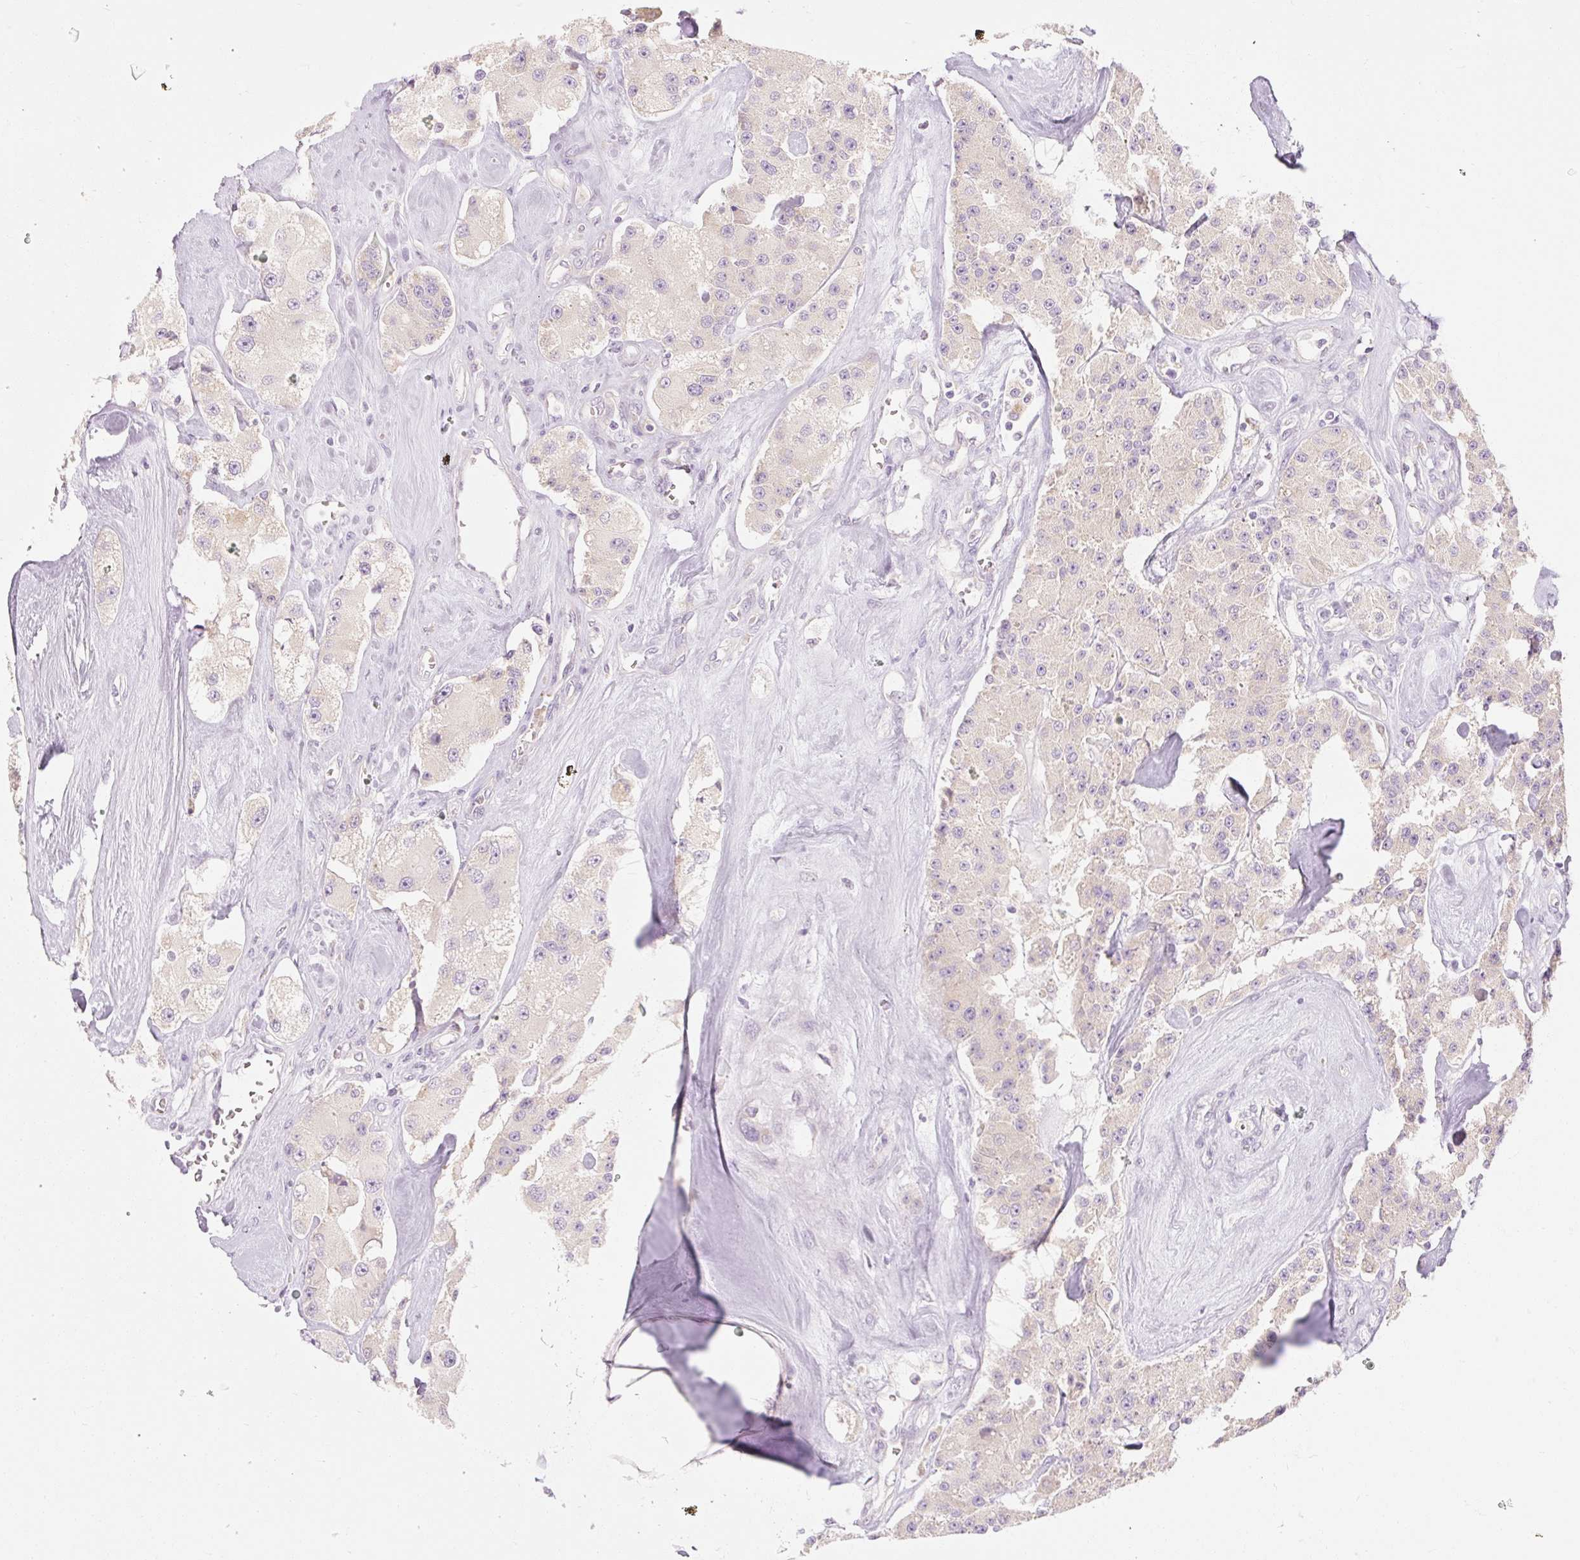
{"staining": {"intensity": "weak", "quantity": "<25%", "location": "cytoplasmic/membranous"}, "tissue": "carcinoid", "cell_type": "Tumor cells", "image_type": "cancer", "snomed": [{"axis": "morphology", "description": "Carcinoid, malignant, NOS"}, {"axis": "topography", "description": "Pancreas"}], "caption": "IHC image of malignant carcinoid stained for a protein (brown), which displays no staining in tumor cells. The staining was performed using DAB (3,3'-diaminobenzidine) to visualize the protein expression in brown, while the nuclei were stained in blue with hematoxylin (Magnification: 20x).", "gene": "MYO1D", "patient": {"sex": "male", "age": 41}}